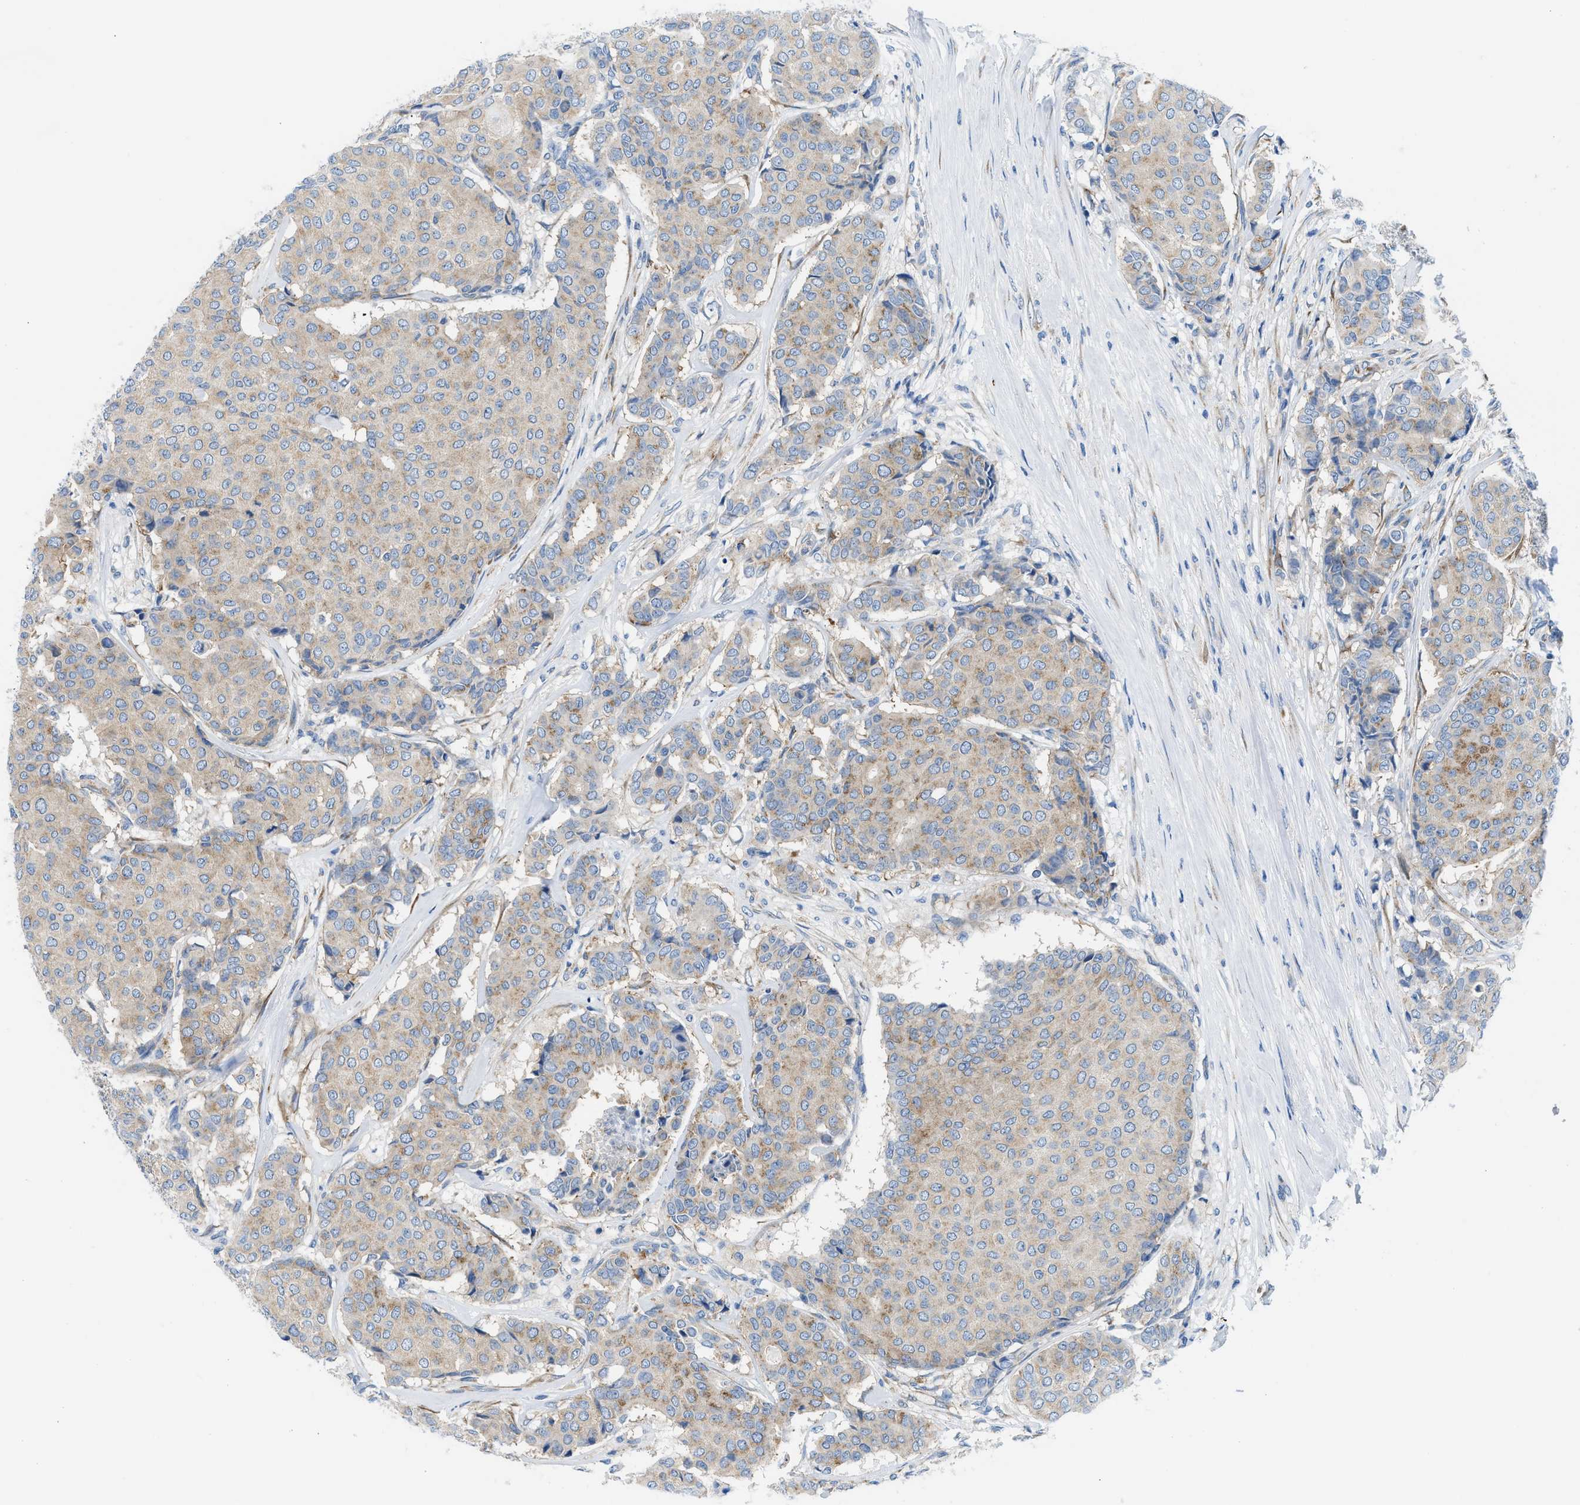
{"staining": {"intensity": "weak", "quantity": "25%-75%", "location": "cytoplasmic/membranous"}, "tissue": "breast cancer", "cell_type": "Tumor cells", "image_type": "cancer", "snomed": [{"axis": "morphology", "description": "Duct carcinoma"}, {"axis": "topography", "description": "Breast"}], "caption": "A micrograph of infiltrating ductal carcinoma (breast) stained for a protein exhibits weak cytoplasmic/membranous brown staining in tumor cells.", "gene": "BNC2", "patient": {"sex": "female", "age": 75}}